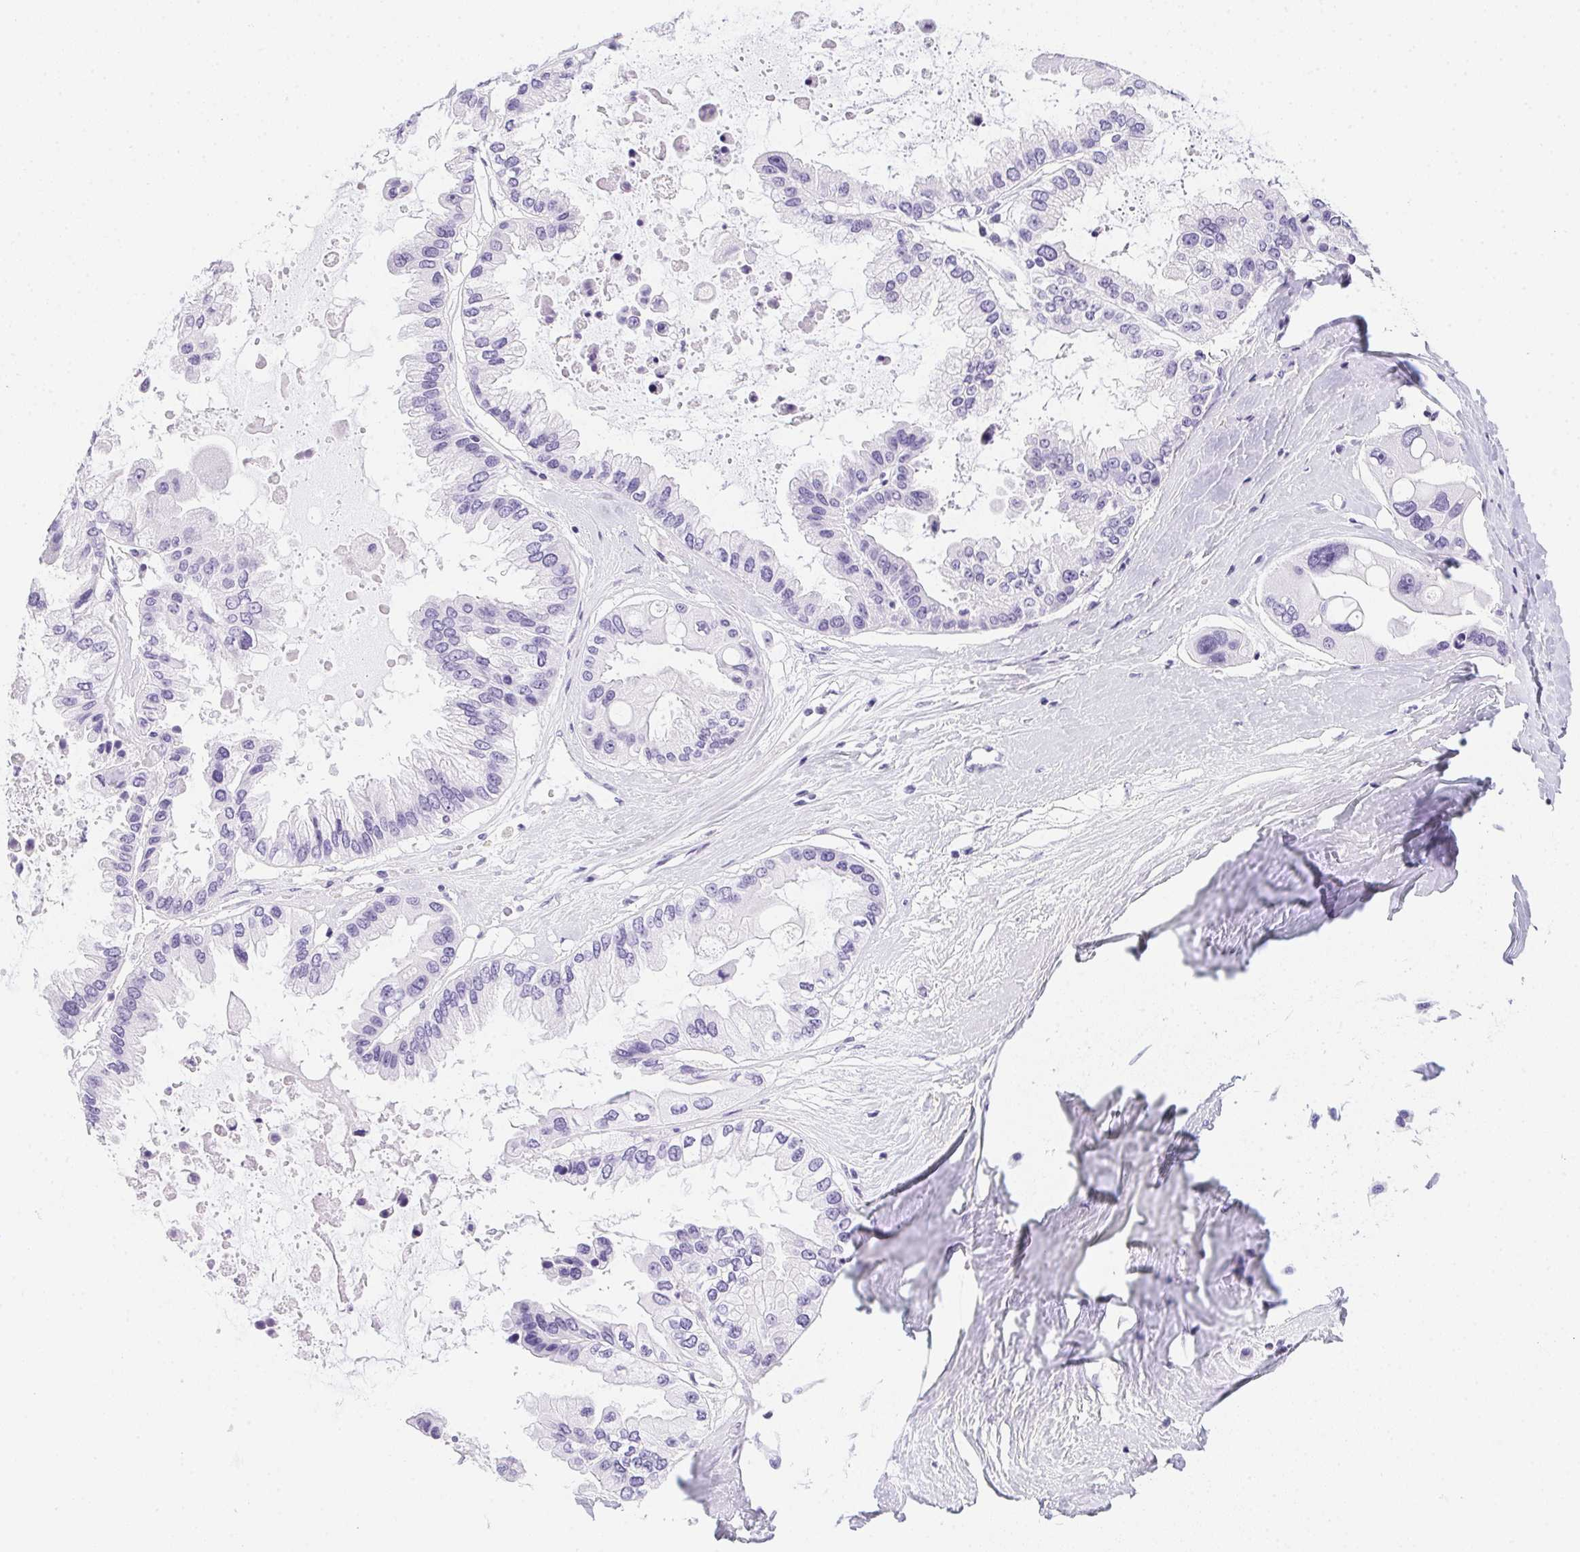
{"staining": {"intensity": "negative", "quantity": "none", "location": "none"}, "tissue": "ovarian cancer", "cell_type": "Tumor cells", "image_type": "cancer", "snomed": [{"axis": "morphology", "description": "Cystadenocarcinoma, serous, NOS"}, {"axis": "topography", "description": "Ovary"}], "caption": "Immunohistochemistry (IHC) photomicrograph of neoplastic tissue: human serous cystadenocarcinoma (ovarian) stained with DAB exhibits no significant protein positivity in tumor cells.", "gene": "PRKAA1", "patient": {"sex": "female", "age": 56}}